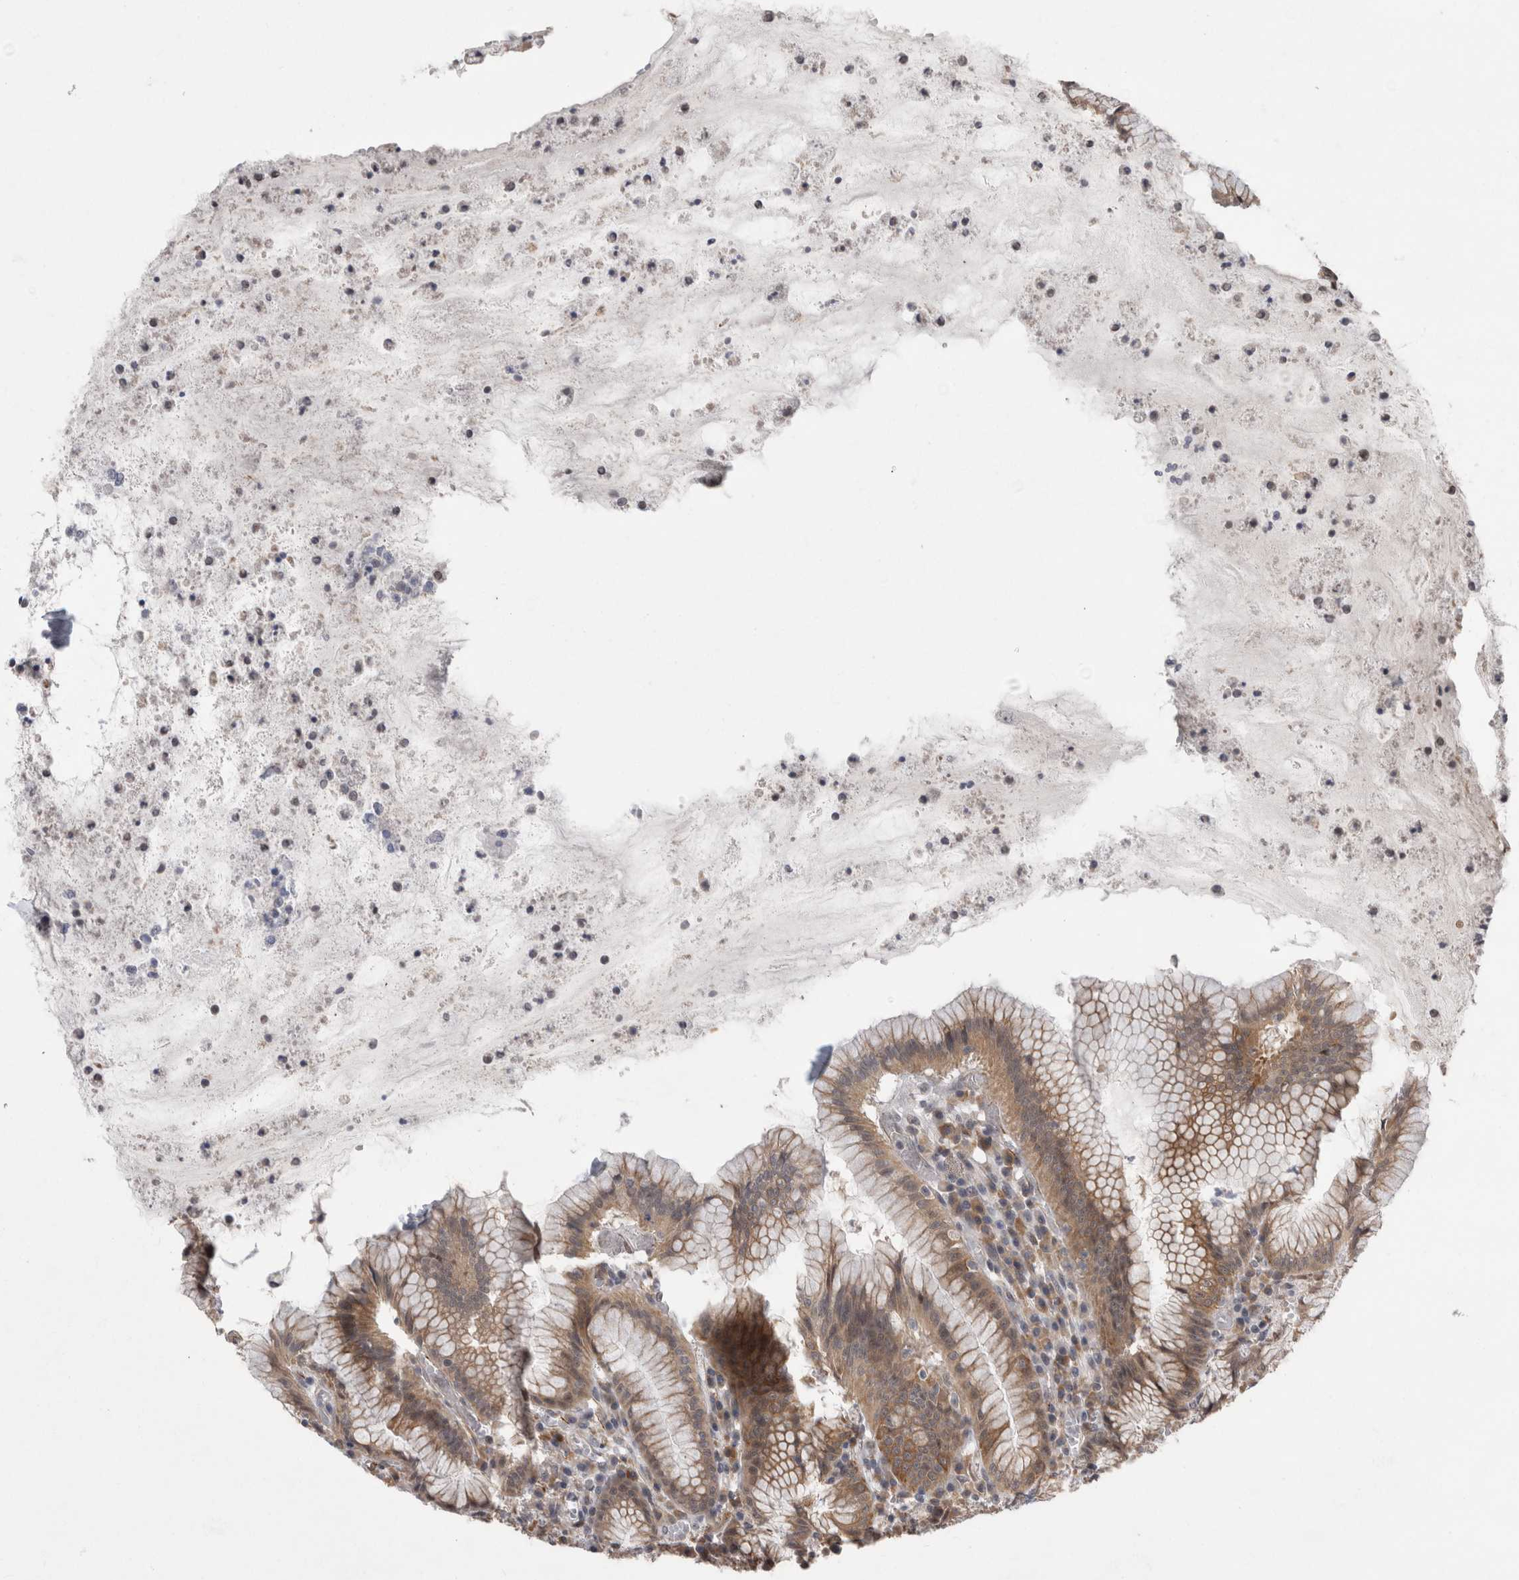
{"staining": {"intensity": "moderate", "quantity": "25%-75%", "location": "cytoplasmic/membranous"}, "tissue": "stomach", "cell_type": "Glandular cells", "image_type": "normal", "snomed": [{"axis": "morphology", "description": "Normal tissue, NOS"}, {"axis": "topography", "description": "Stomach"}], "caption": "Protein expression analysis of benign human stomach reveals moderate cytoplasmic/membranous expression in approximately 25%-75% of glandular cells.", "gene": "FAM83H", "patient": {"sex": "male", "age": 55}}